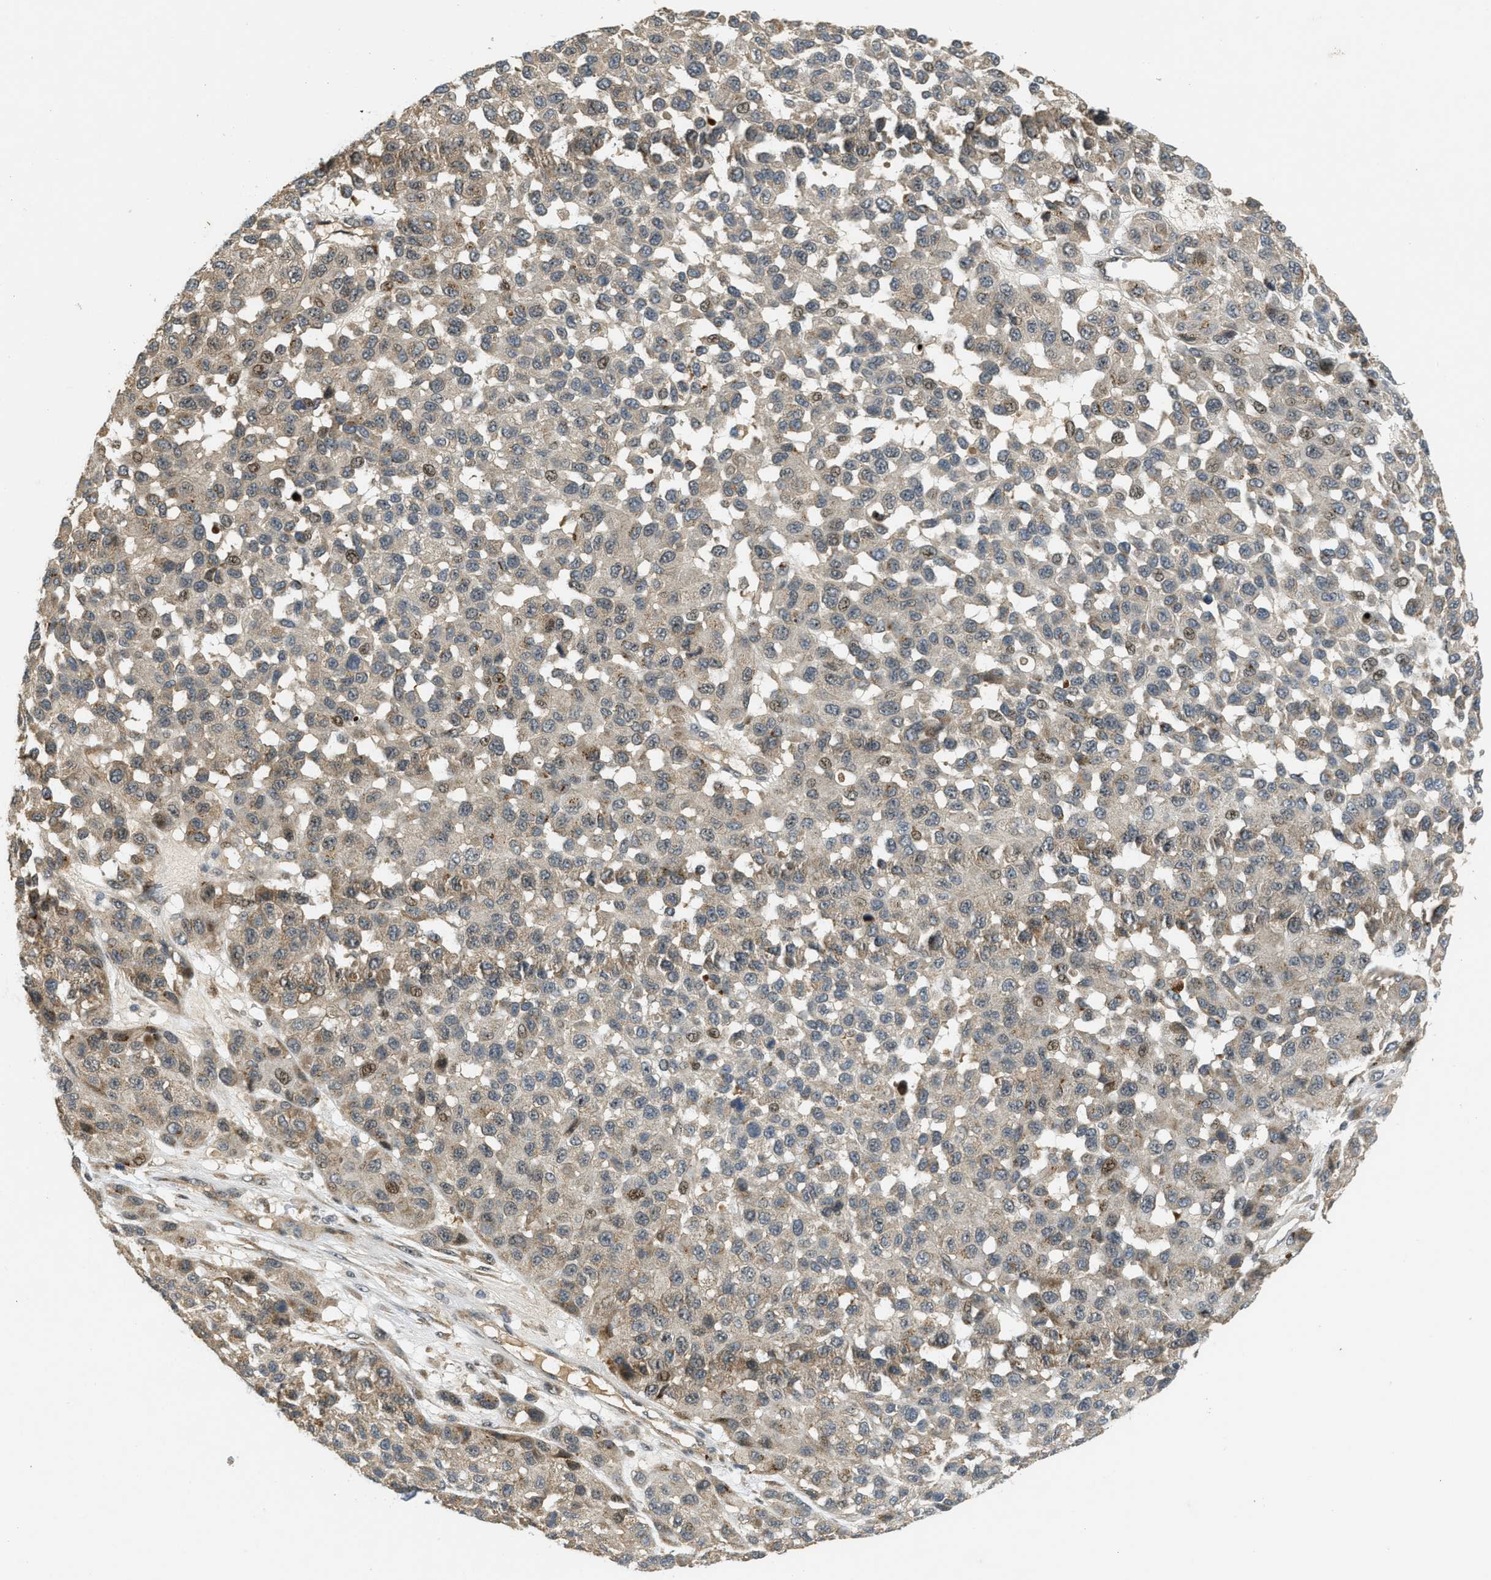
{"staining": {"intensity": "moderate", "quantity": "25%-75%", "location": "cytoplasmic/membranous,nuclear"}, "tissue": "melanoma", "cell_type": "Tumor cells", "image_type": "cancer", "snomed": [{"axis": "morphology", "description": "Malignant melanoma, NOS"}, {"axis": "topography", "description": "Skin"}], "caption": "This is an image of IHC staining of melanoma, which shows moderate staining in the cytoplasmic/membranous and nuclear of tumor cells.", "gene": "TRAPPC14", "patient": {"sex": "male", "age": 62}}